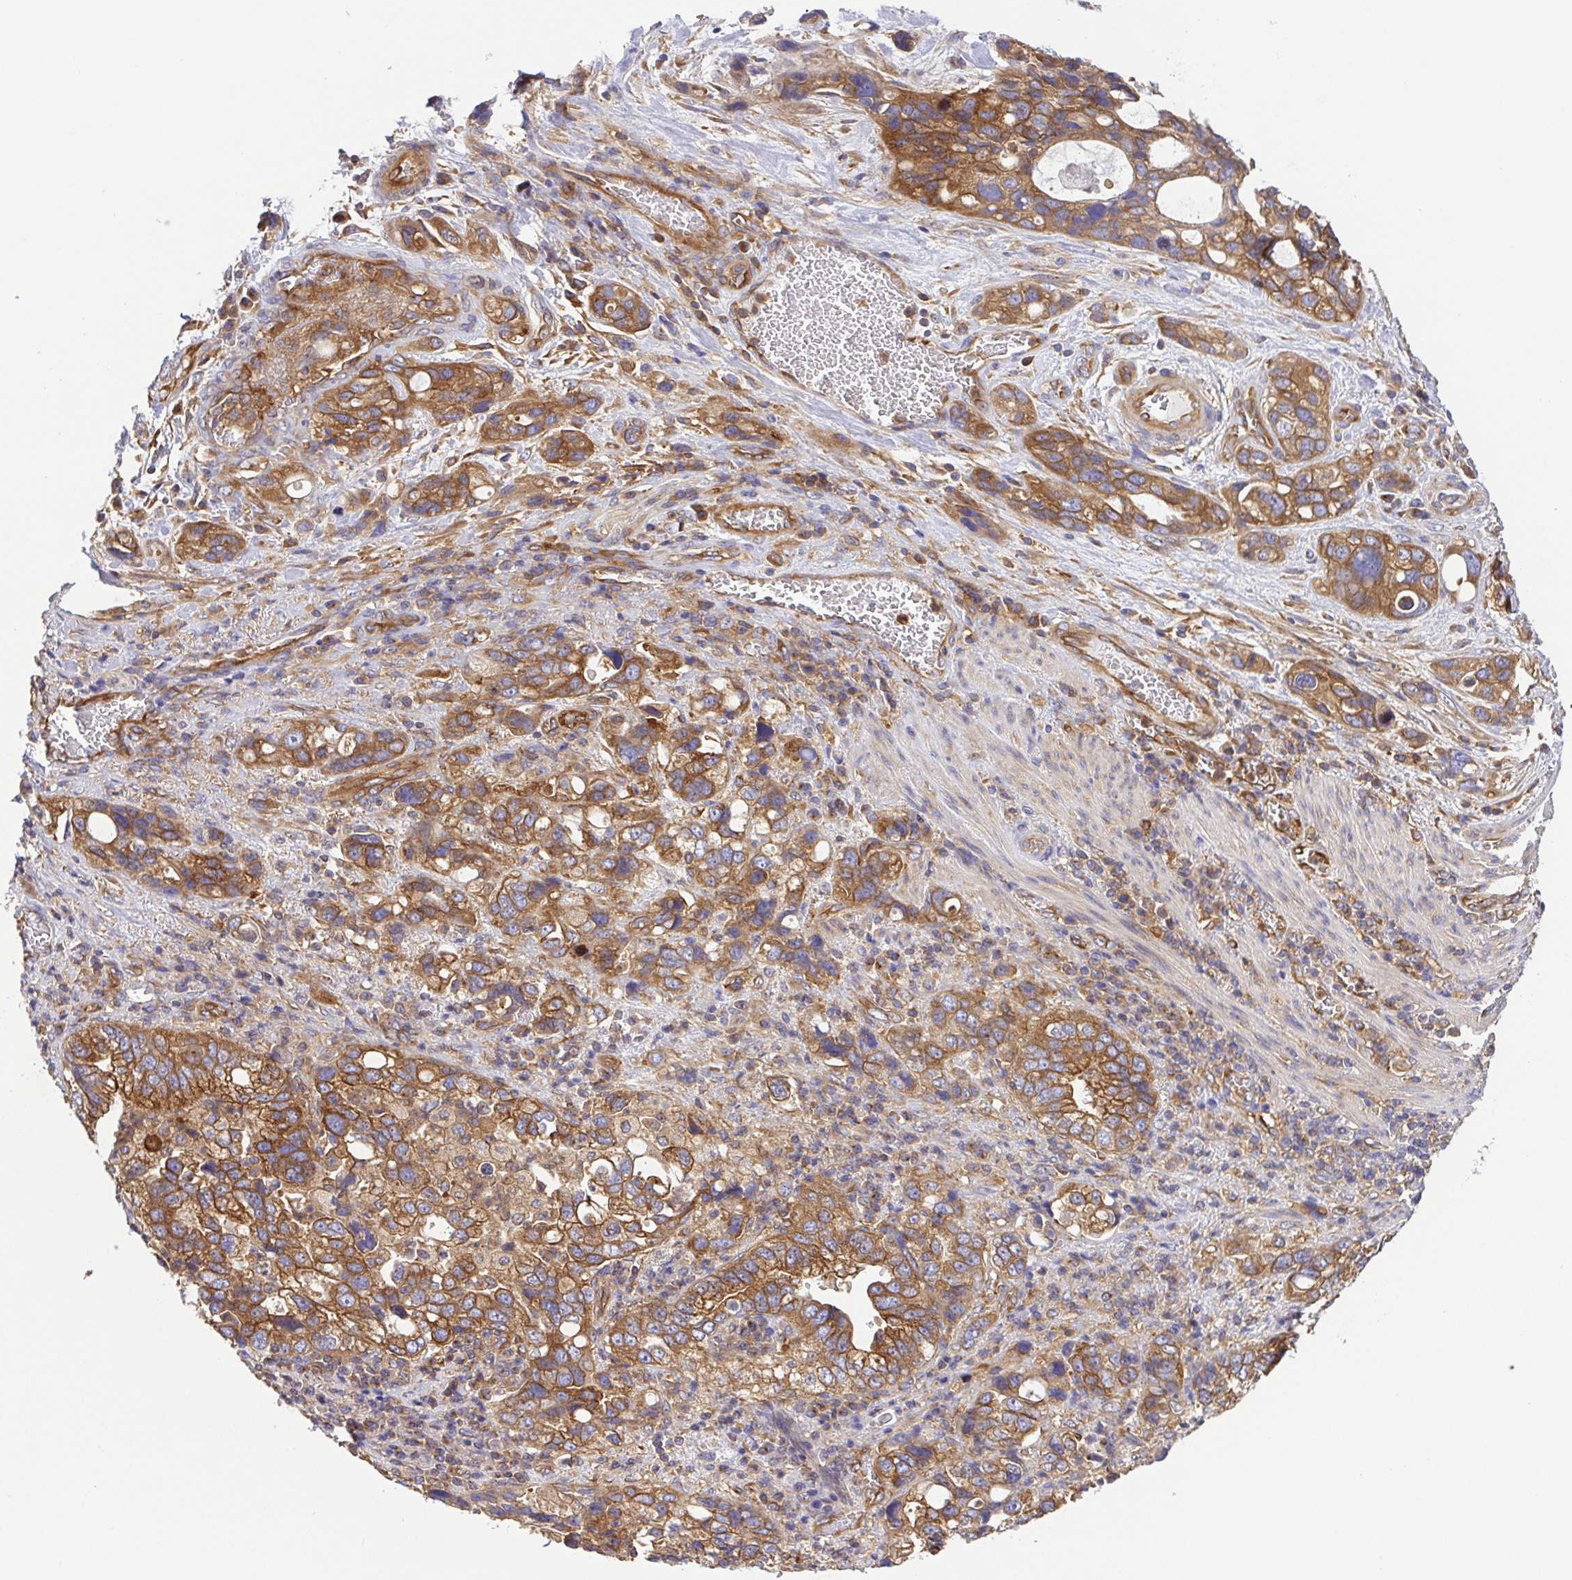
{"staining": {"intensity": "moderate", "quantity": ">75%", "location": "cytoplasmic/membranous"}, "tissue": "stomach cancer", "cell_type": "Tumor cells", "image_type": "cancer", "snomed": [{"axis": "morphology", "description": "Adenocarcinoma, NOS"}, {"axis": "topography", "description": "Stomach, upper"}], "caption": "Human adenocarcinoma (stomach) stained with a brown dye shows moderate cytoplasmic/membranous positive staining in about >75% of tumor cells.", "gene": "KIF5B", "patient": {"sex": "female", "age": 81}}